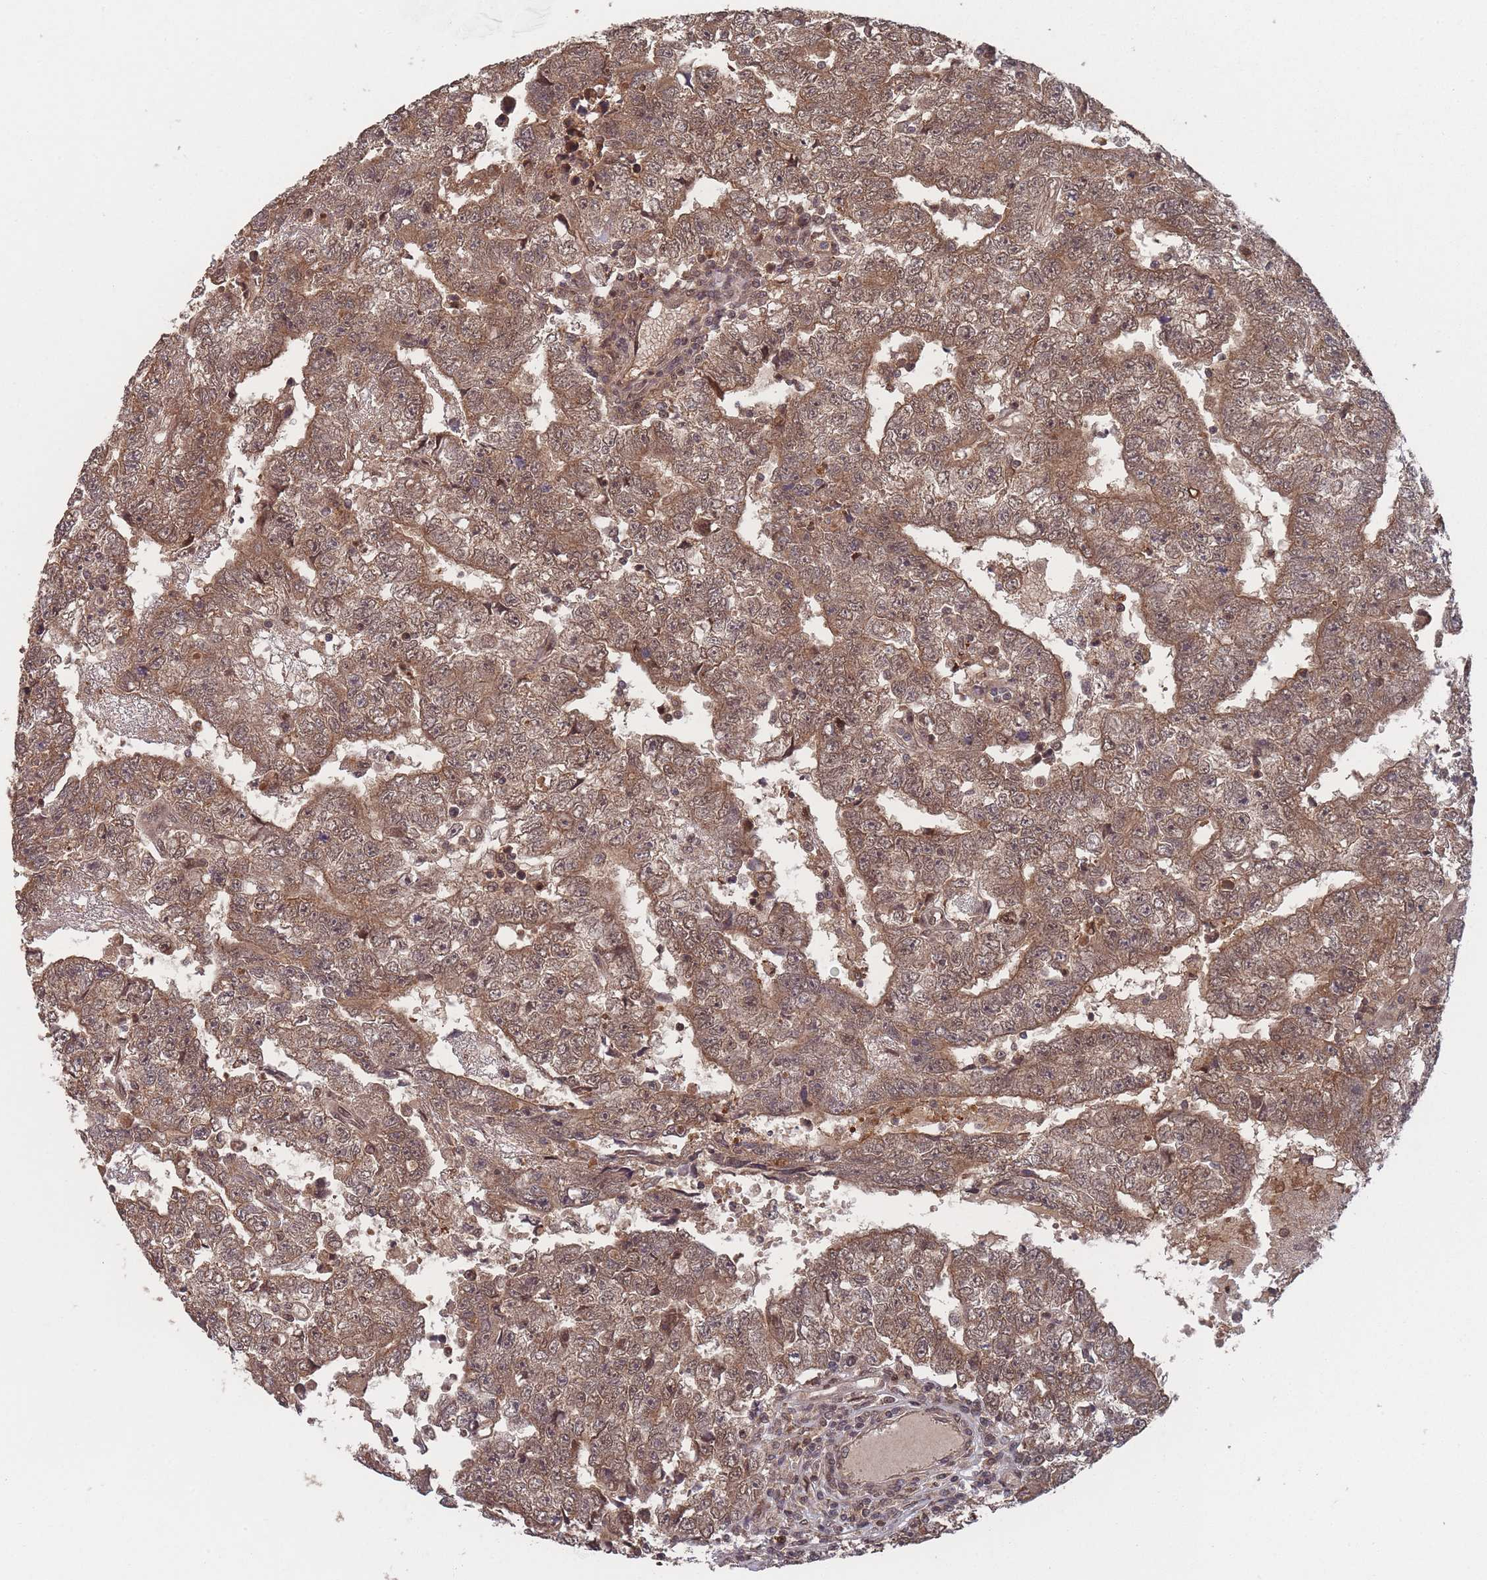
{"staining": {"intensity": "moderate", "quantity": ">75%", "location": "cytoplasmic/membranous,nuclear"}, "tissue": "testis cancer", "cell_type": "Tumor cells", "image_type": "cancer", "snomed": [{"axis": "morphology", "description": "Carcinoma, Embryonal, NOS"}, {"axis": "topography", "description": "Testis"}], "caption": "About >75% of tumor cells in testis cancer (embryonal carcinoma) display moderate cytoplasmic/membranous and nuclear protein staining as visualized by brown immunohistochemical staining.", "gene": "SF3B1", "patient": {"sex": "male", "age": 25}}